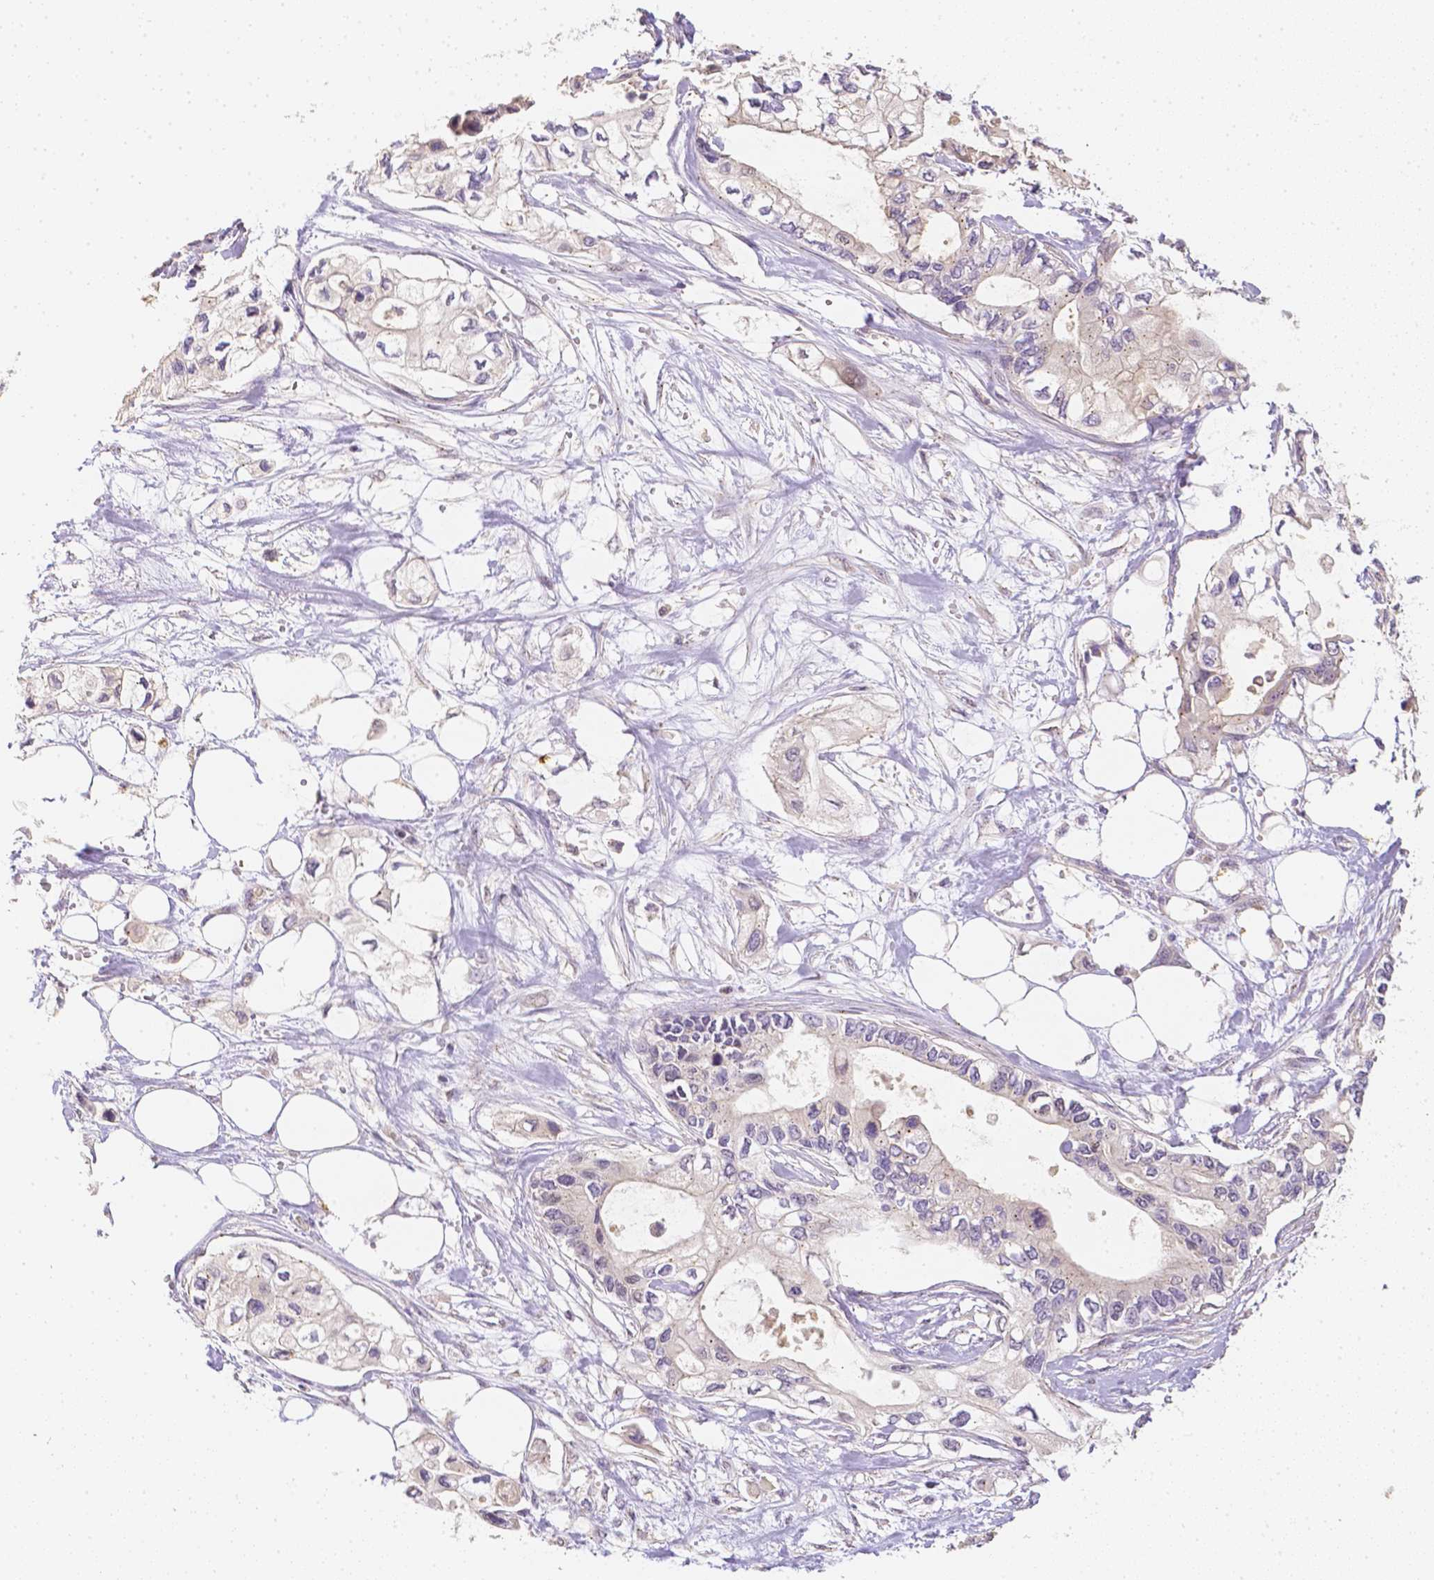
{"staining": {"intensity": "negative", "quantity": "none", "location": "none"}, "tissue": "pancreatic cancer", "cell_type": "Tumor cells", "image_type": "cancer", "snomed": [{"axis": "morphology", "description": "Adenocarcinoma, NOS"}, {"axis": "topography", "description": "Pancreas"}], "caption": "This is an IHC photomicrograph of pancreatic cancer (adenocarcinoma). There is no expression in tumor cells.", "gene": "C10orf67", "patient": {"sex": "female", "age": 63}}